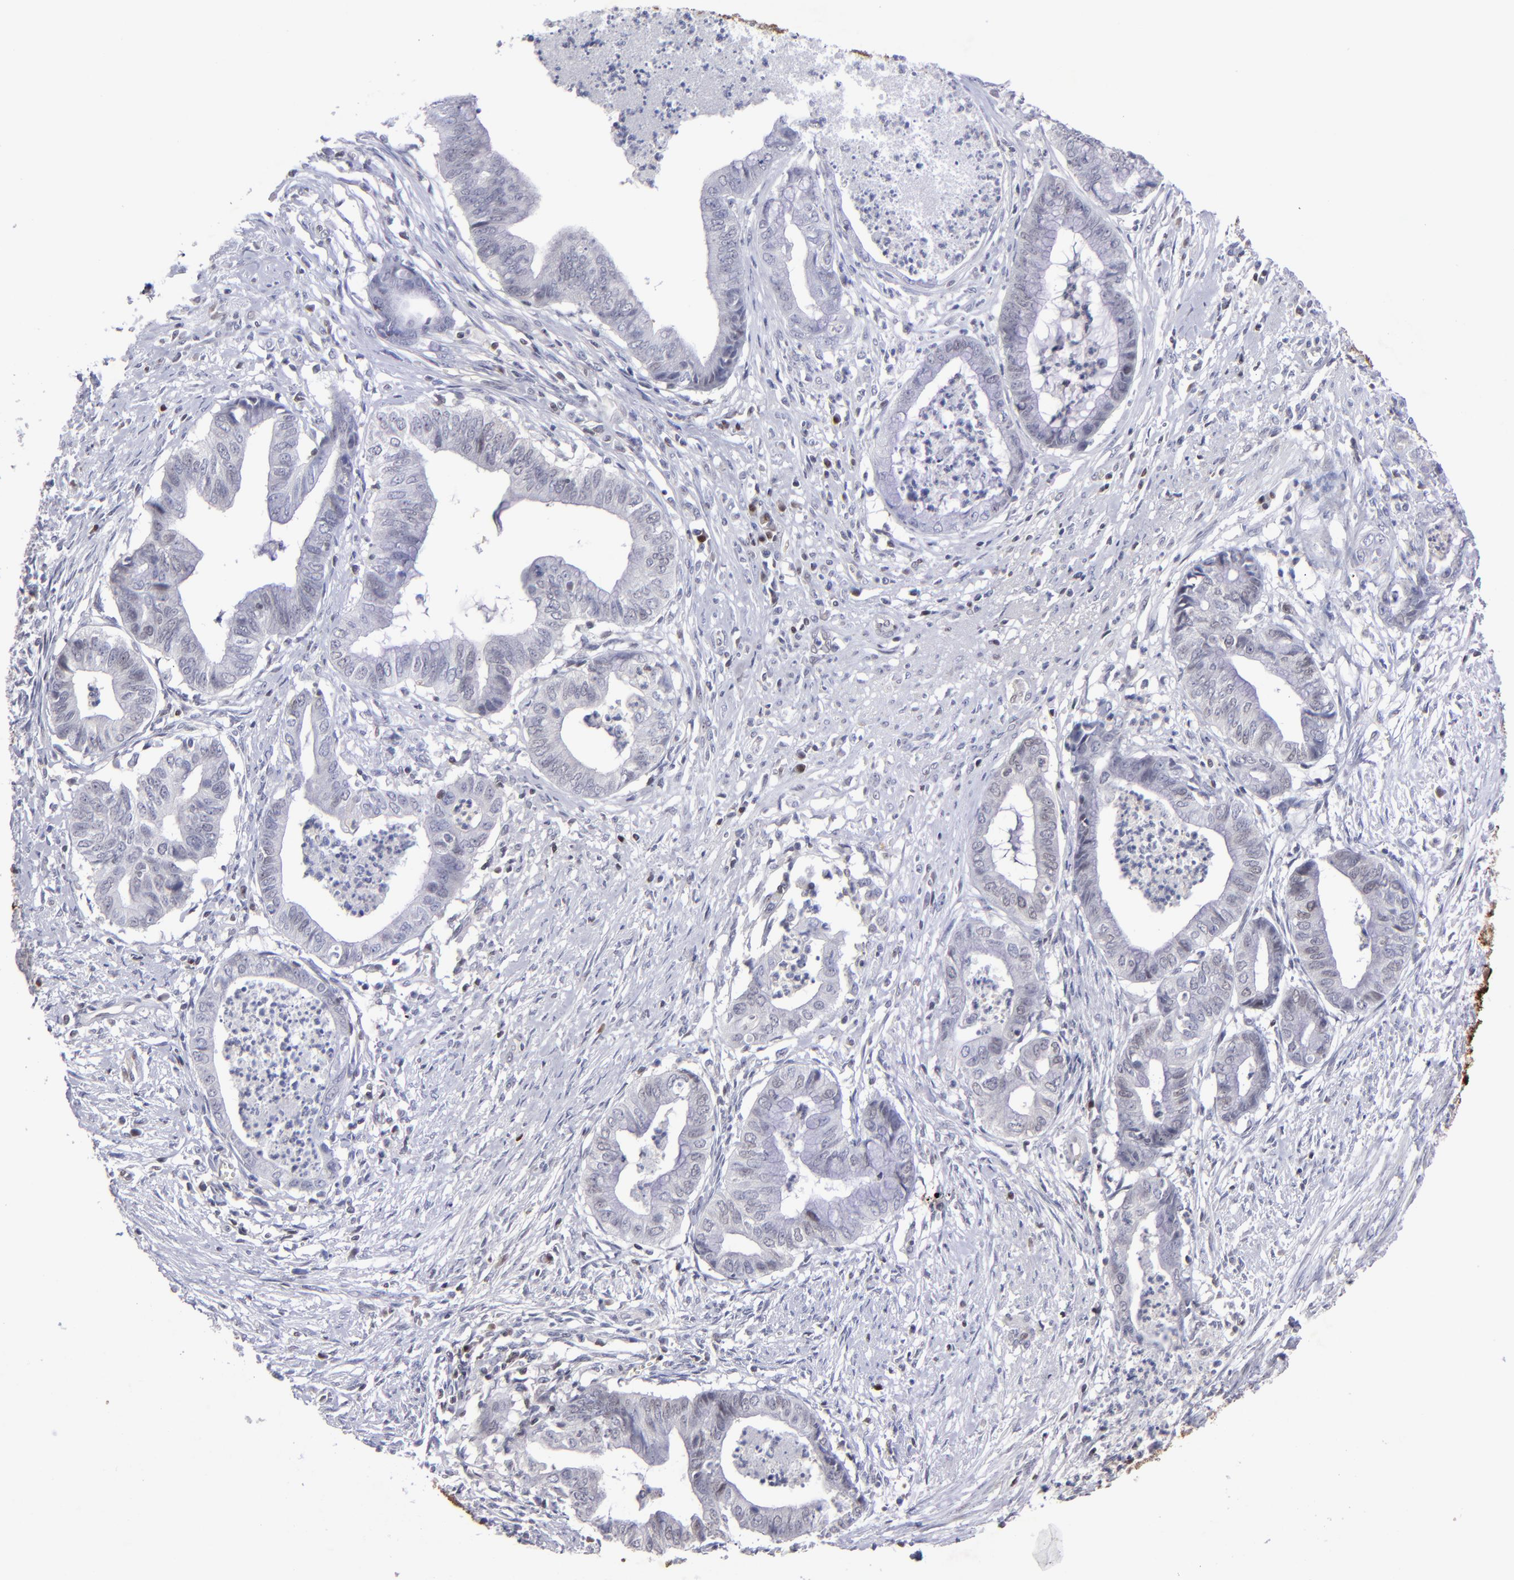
{"staining": {"intensity": "negative", "quantity": "none", "location": "none"}, "tissue": "endometrial cancer", "cell_type": "Tumor cells", "image_type": "cancer", "snomed": [{"axis": "morphology", "description": "Necrosis, NOS"}, {"axis": "morphology", "description": "Adenocarcinoma, NOS"}, {"axis": "topography", "description": "Endometrium"}], "caption": "Immunohistochemistry (IHC) photomicrograph of neoplastic tissue: human endometrial cancer (adenocarcinoma) stained with DAB (3,3'-diaminobenzidine) shows no significant protein positivity in tumor cells.", "gene": "MGMT", "patient": {"sex": "female", "age": 79}}